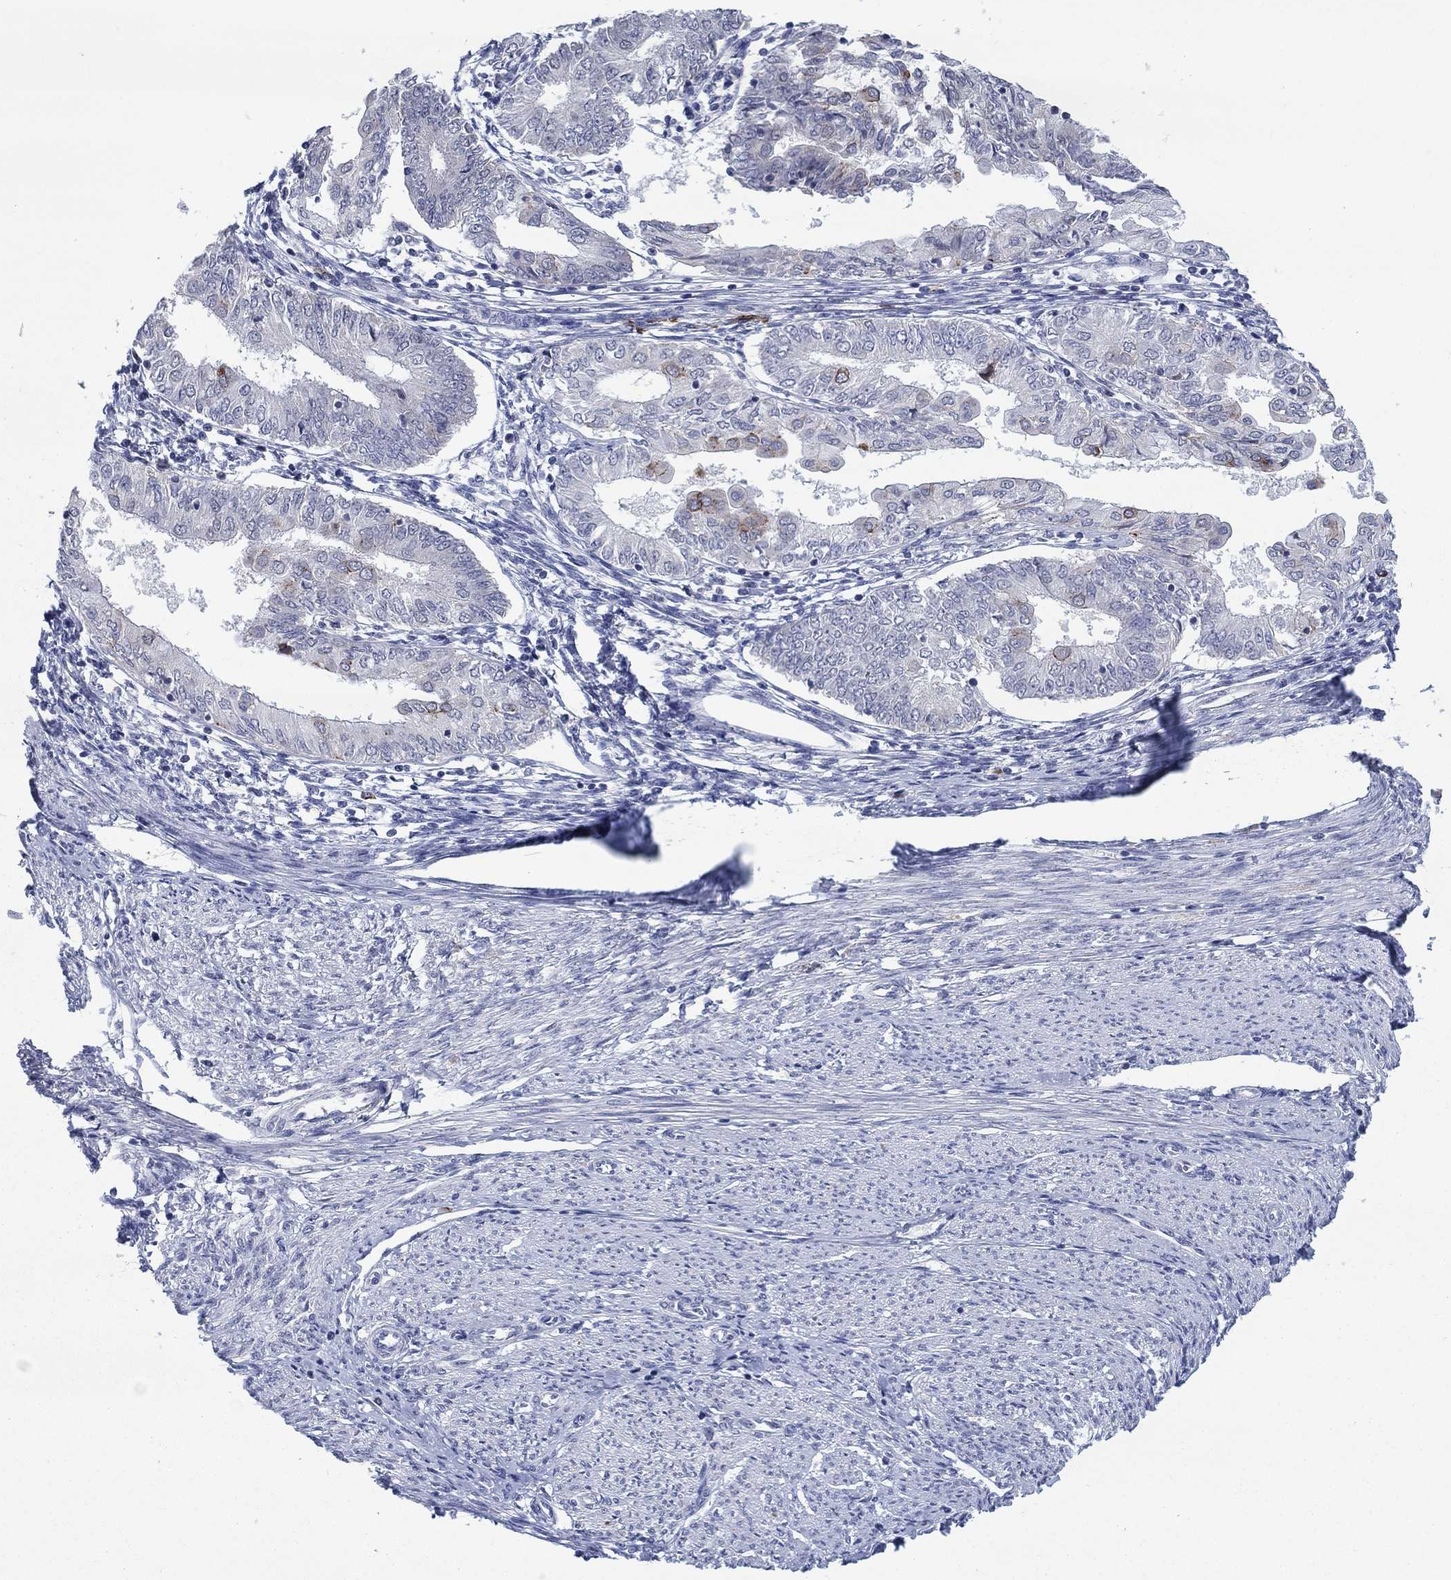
{"staining": {"intensity": "moderate", "quantity": "<25%", "location": "cytoplasmic/membranous"}, "tissue": "endometrial cancer", "cell_type": "Tumor cells", "image_type": "cancer", "snomed": [{"axis": "morphology", "description": "Adenocarcinoma, NOS"}, {"axis": "topography", "description": "Endometrium"}], "caption": "Human endometrial cancer (adenocarcinoma) stained with a brown dye shows moderate cytoplasmic/membranous positive positivity in approximately <25% of tumor cells.", "gene": "SDC1", "patient": {"sex": "female", "age": 68}}